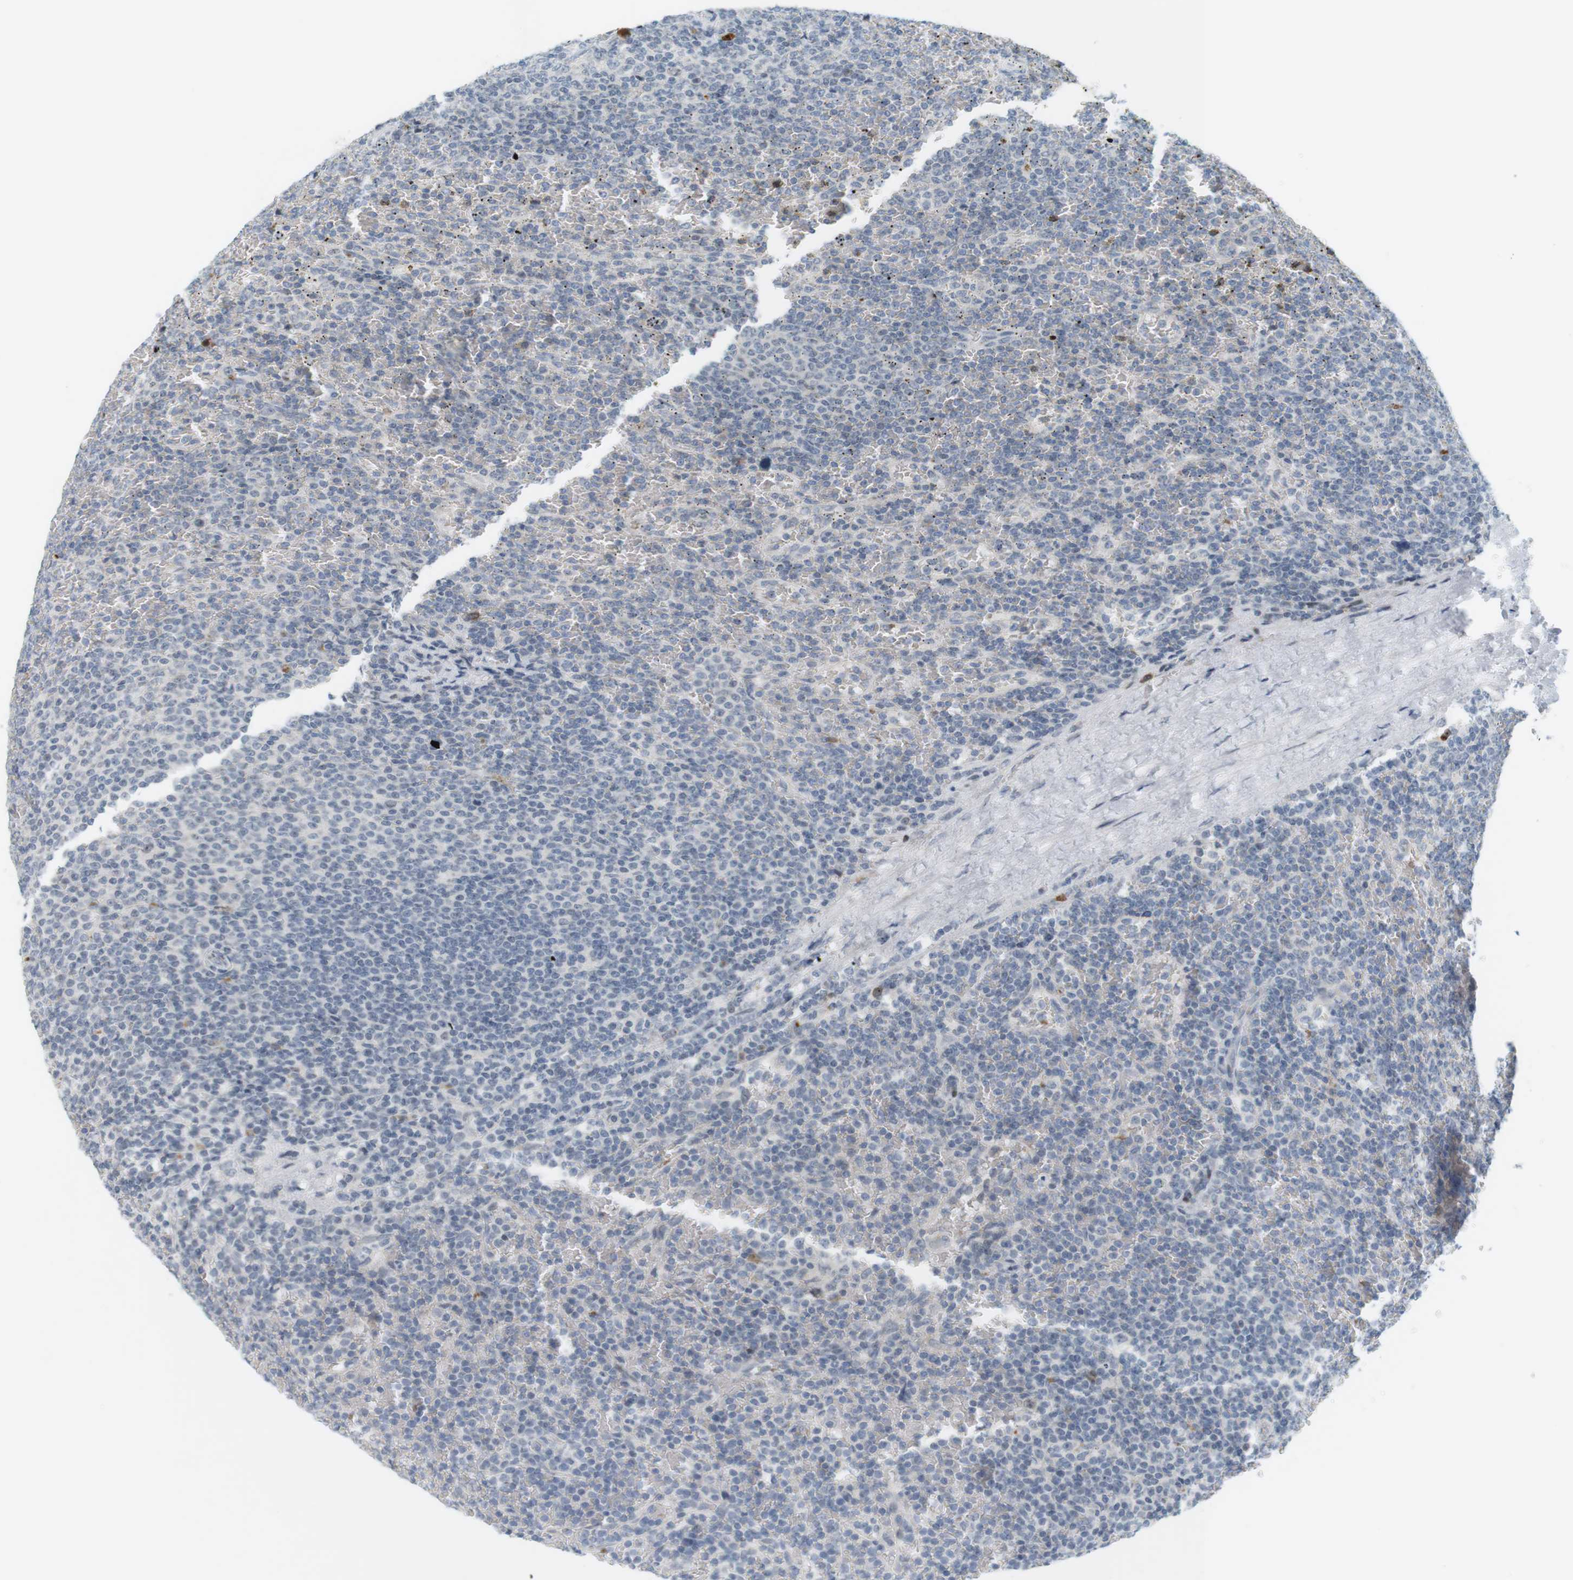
{"staining": {"intensity": "weak", "quantity": "<25%", "location": "cytoplasmic/membranous"}, "tissue": "lymphoma", "cell_type": "Tumor cells", "image_type": "cancer", "snomed": [{"axis": "morphology", "description": "Malignant lymphoma, non-Hodgkin's type, Low grade"}, {"axis": "topography", "description": "Spleen"}], "caption": "This is a micrograph of immunohistochemistry (IHC) staining of low-grade malignant lymphoma, non-Hodgkin's type, which shows no expression in tumor cells.", "gene": "DMC1", "patient": {"sex": "female", "age": 77}}